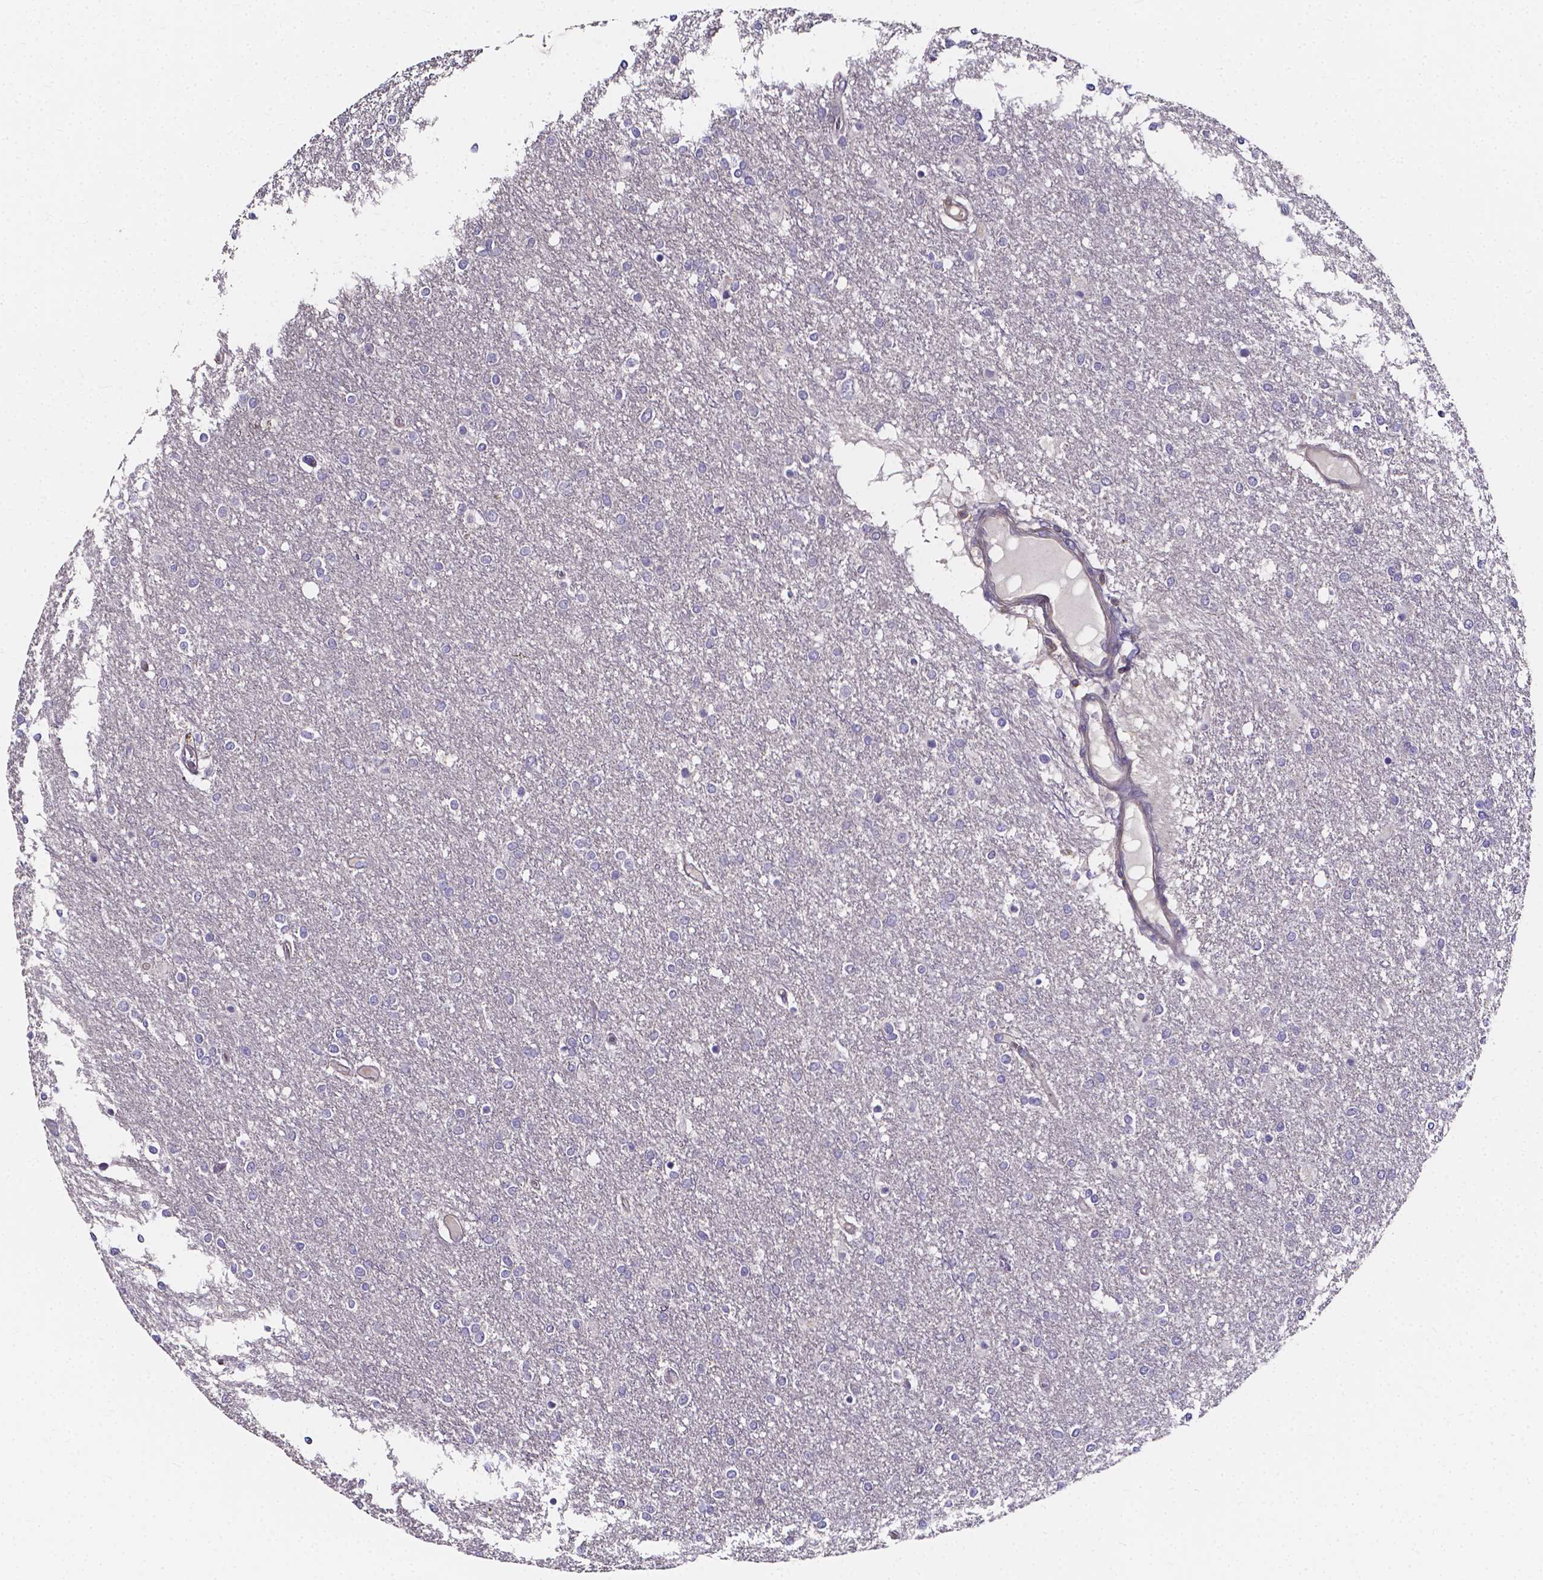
{"staining": {"intensity": "negative", "quantity": "none", "location": "none"}, "tissue": "glioma", "cell_type": "Tumor cells", "image_type": "cancer", "snomed": [{"axis": "morphology", "description": "Glioma, malignant, High grade"}, {"axis": "topography", "description": "Brain"}], "caption": "DAB (3,3'-diaminobenzidine) immunohistochemical staining of glioma exhibits no significant positivity in tumor cells. (Stains: DAB (3,3'-diaminobenzidine) IHC with hematoxylin counter stain, Microscopy: brightfield microscopy at high magnification).", "gene": "THEMIS", "patient": {"sex": "female", "age": 61}}